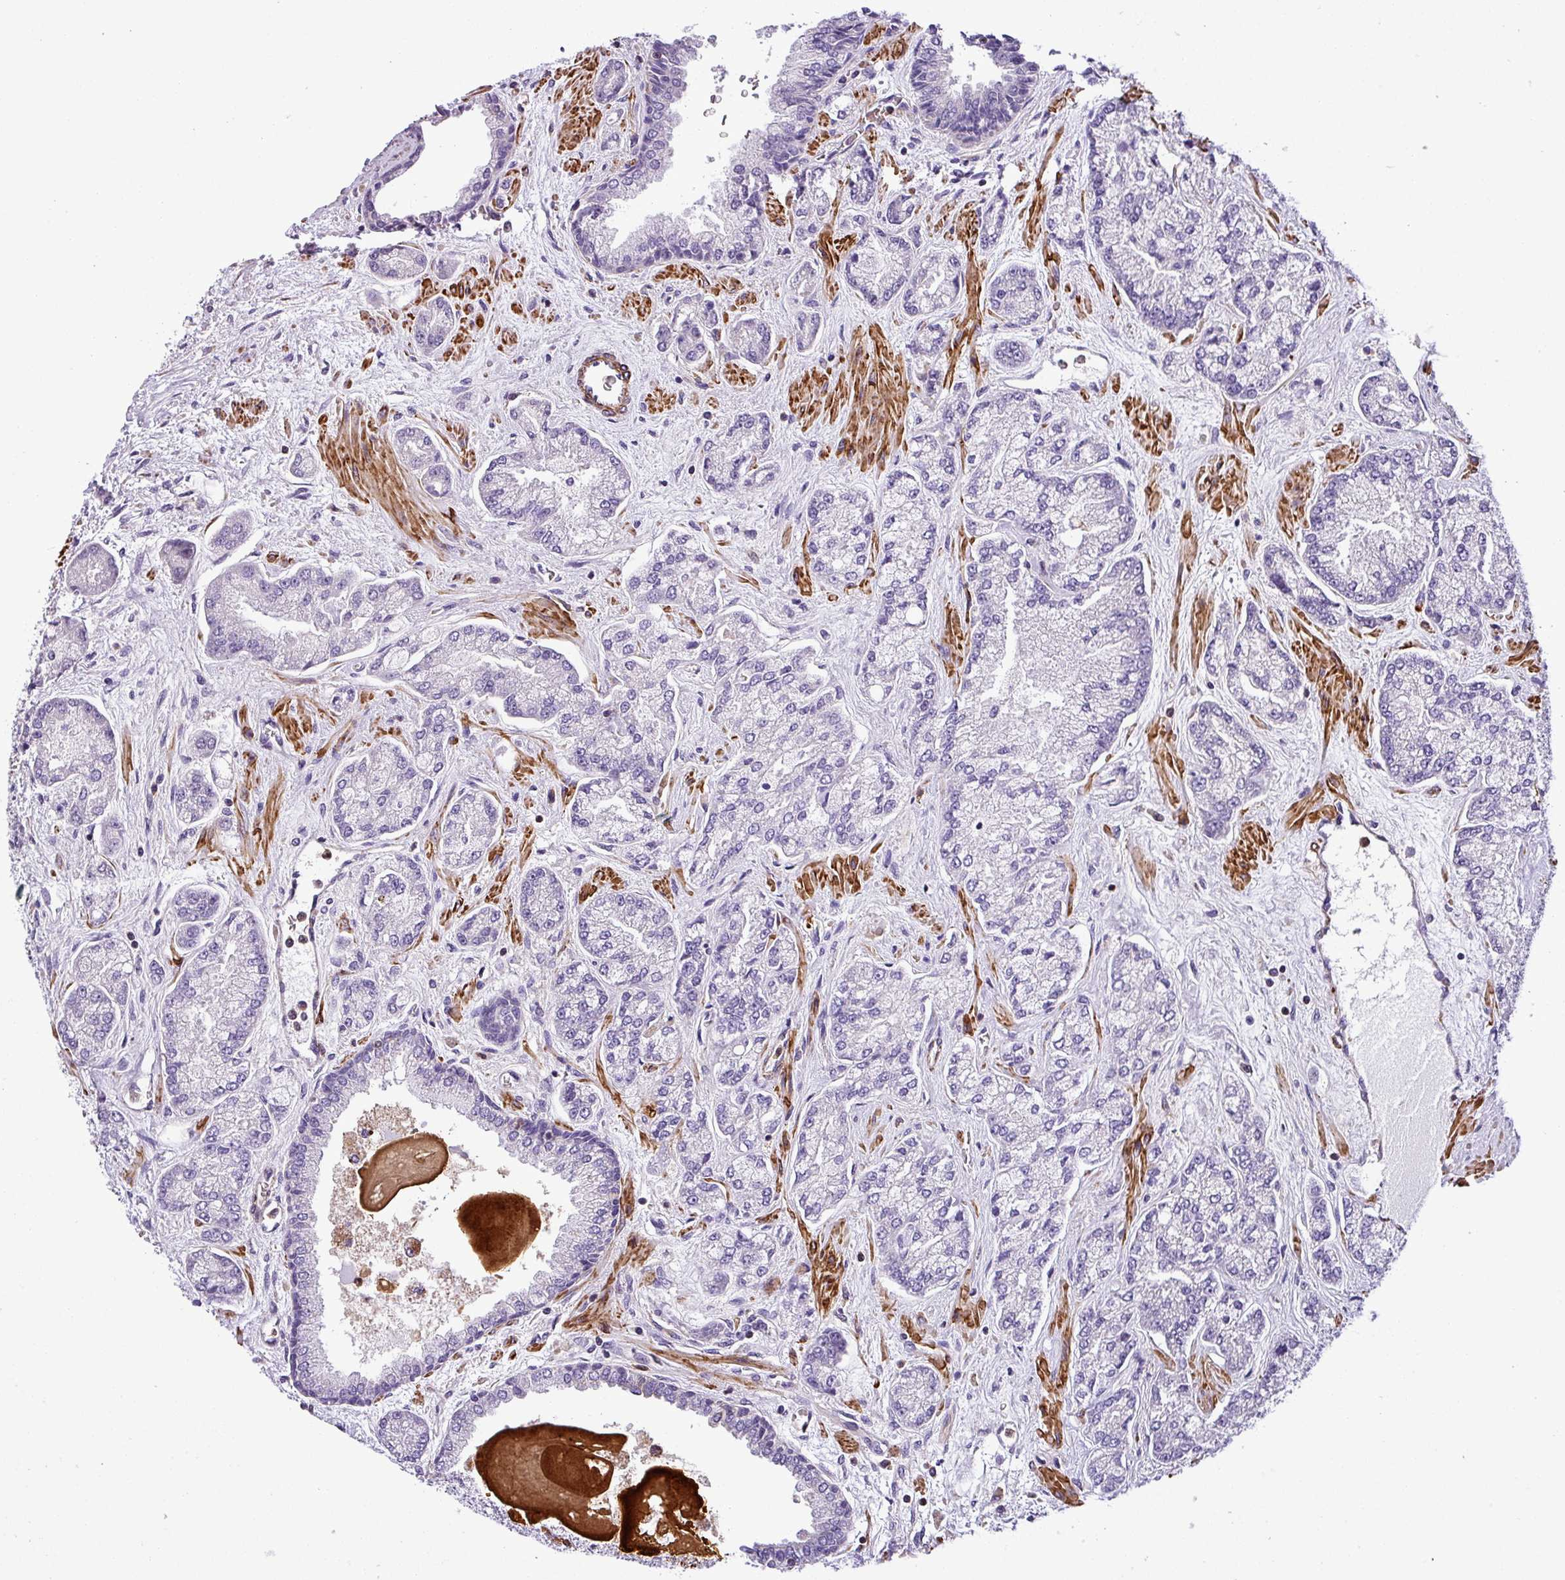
{"staining": {"intensity": "negative", "quantity": "none", "location": "none"}, "tissue": "prostate cancer", "cell_type": "Tumor cells", "image_type": "cancer", "snomed": [{"axis": "morphology", "description": "Adenocarcinoma, High grade"}, {"axis": "topography", "description": "Prostate"}], "caption": "Tumor cells show no significant protein positivity in prostate cancer. The staining was performed using DAB (3,3'-diaminobenzidine) to visualize the protein expression in brown, while the nuclei were stained in blue with hematoxylin (Magnification: 20x).", "gene": "NBEAL2", "patient": {"sex": "male", "age": 68}}